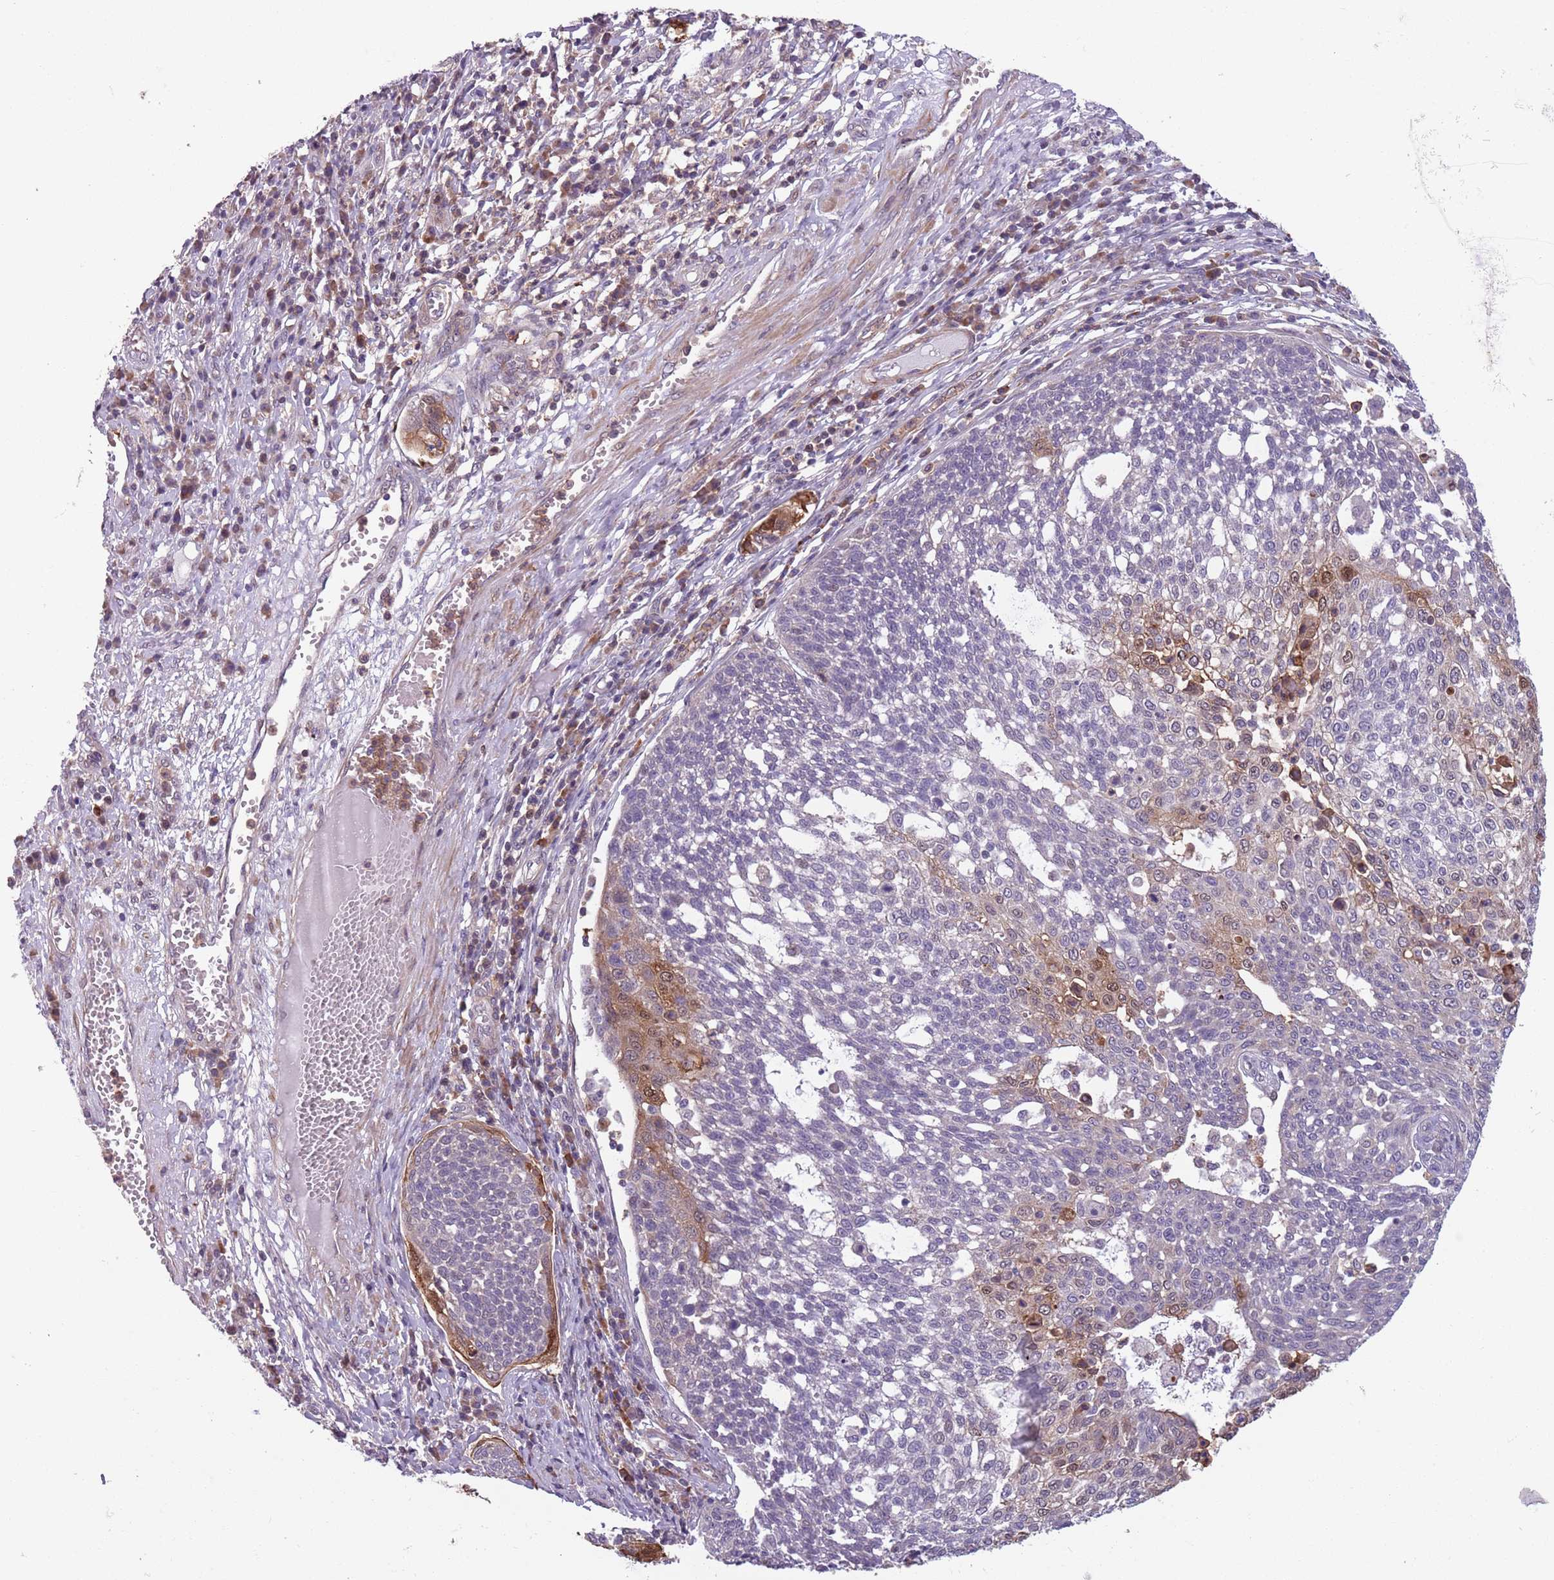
{"staining": {"intensity": "moderate", "quantity": "<25%", "location": "cytoplasmic/membranous,nuclear"}, "tissue": "cervical cancer", "cell_type": "Tumor cells", "image_type": "cancer", "snomed": [{"axis": "morphology", "description": "Squamous cell carcinoma, NOS"}, {"axis": "topography", "description": "Cervix"}], "caption": "Moderate cytoplasmic/membranous and nuclear staining for a protein is identified in about <25% of tumor cells of squamous cell carcinoma (cervical) using immunohistochemistry.", "gene": "JAML", "patient": {"sex": "female", "age": 34}}